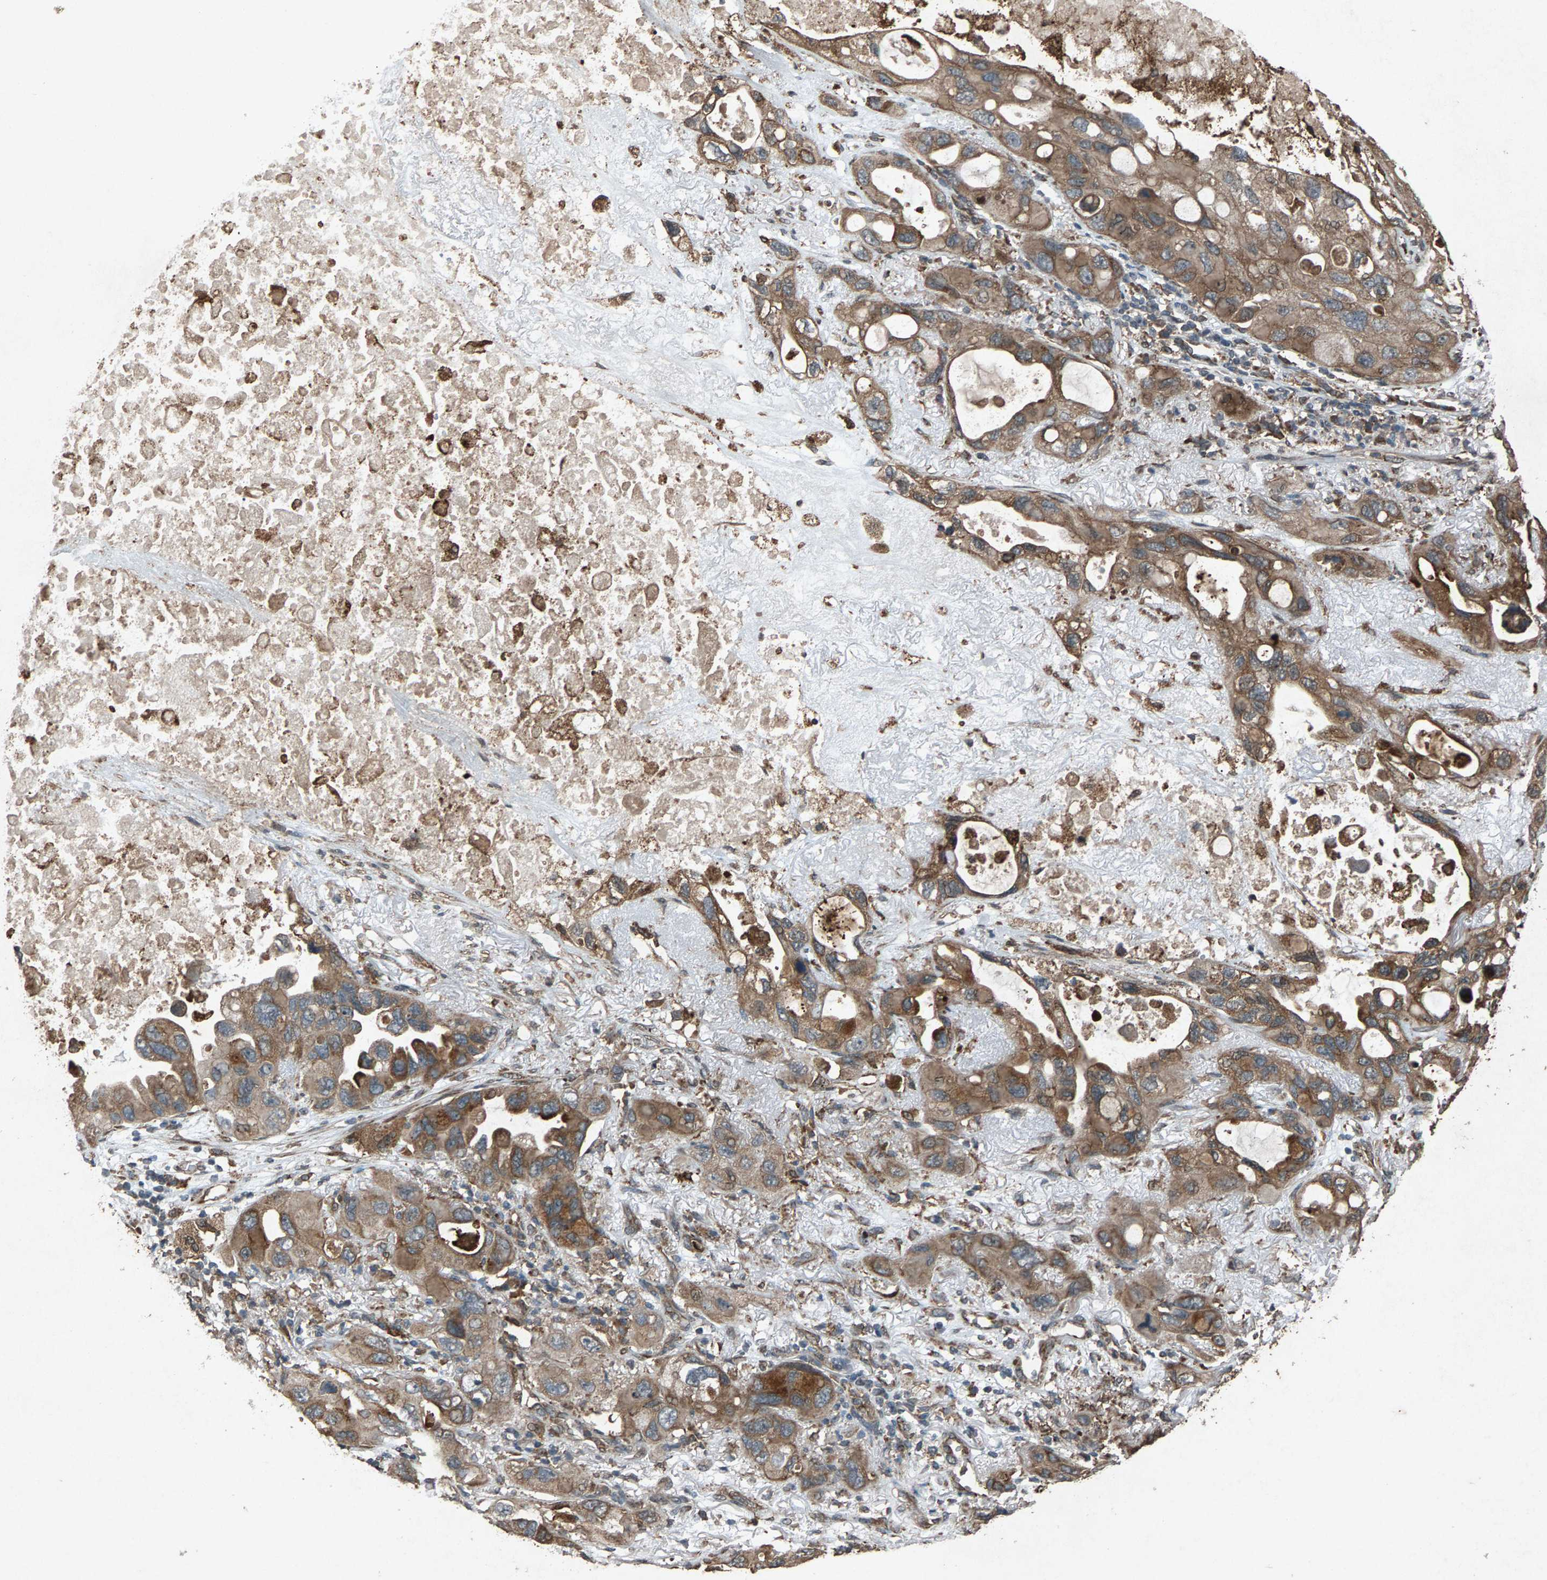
{"staining": {"intensity": "moderate", "quantity": ">75%", "location": "cytoplasmic/membranous"}, "tissue": "lung cancer", "cell_type": "Tumor cells", "image_type": "cancer", "snomed": [{"axis": "morphology", "description": "Squamous cell carcinoma, NOS"}, {"axis": "topography", "description": "Lung"}], "caption": "Immunohistochemical staining of lung cancer (squamous cell carcinoma) demonstrates medium levels of moderate cytoplasmic/membranous expression in about >75% of tumor cells.", "gene": "CALR", "patient": {"sex": "female", "age": 73}}